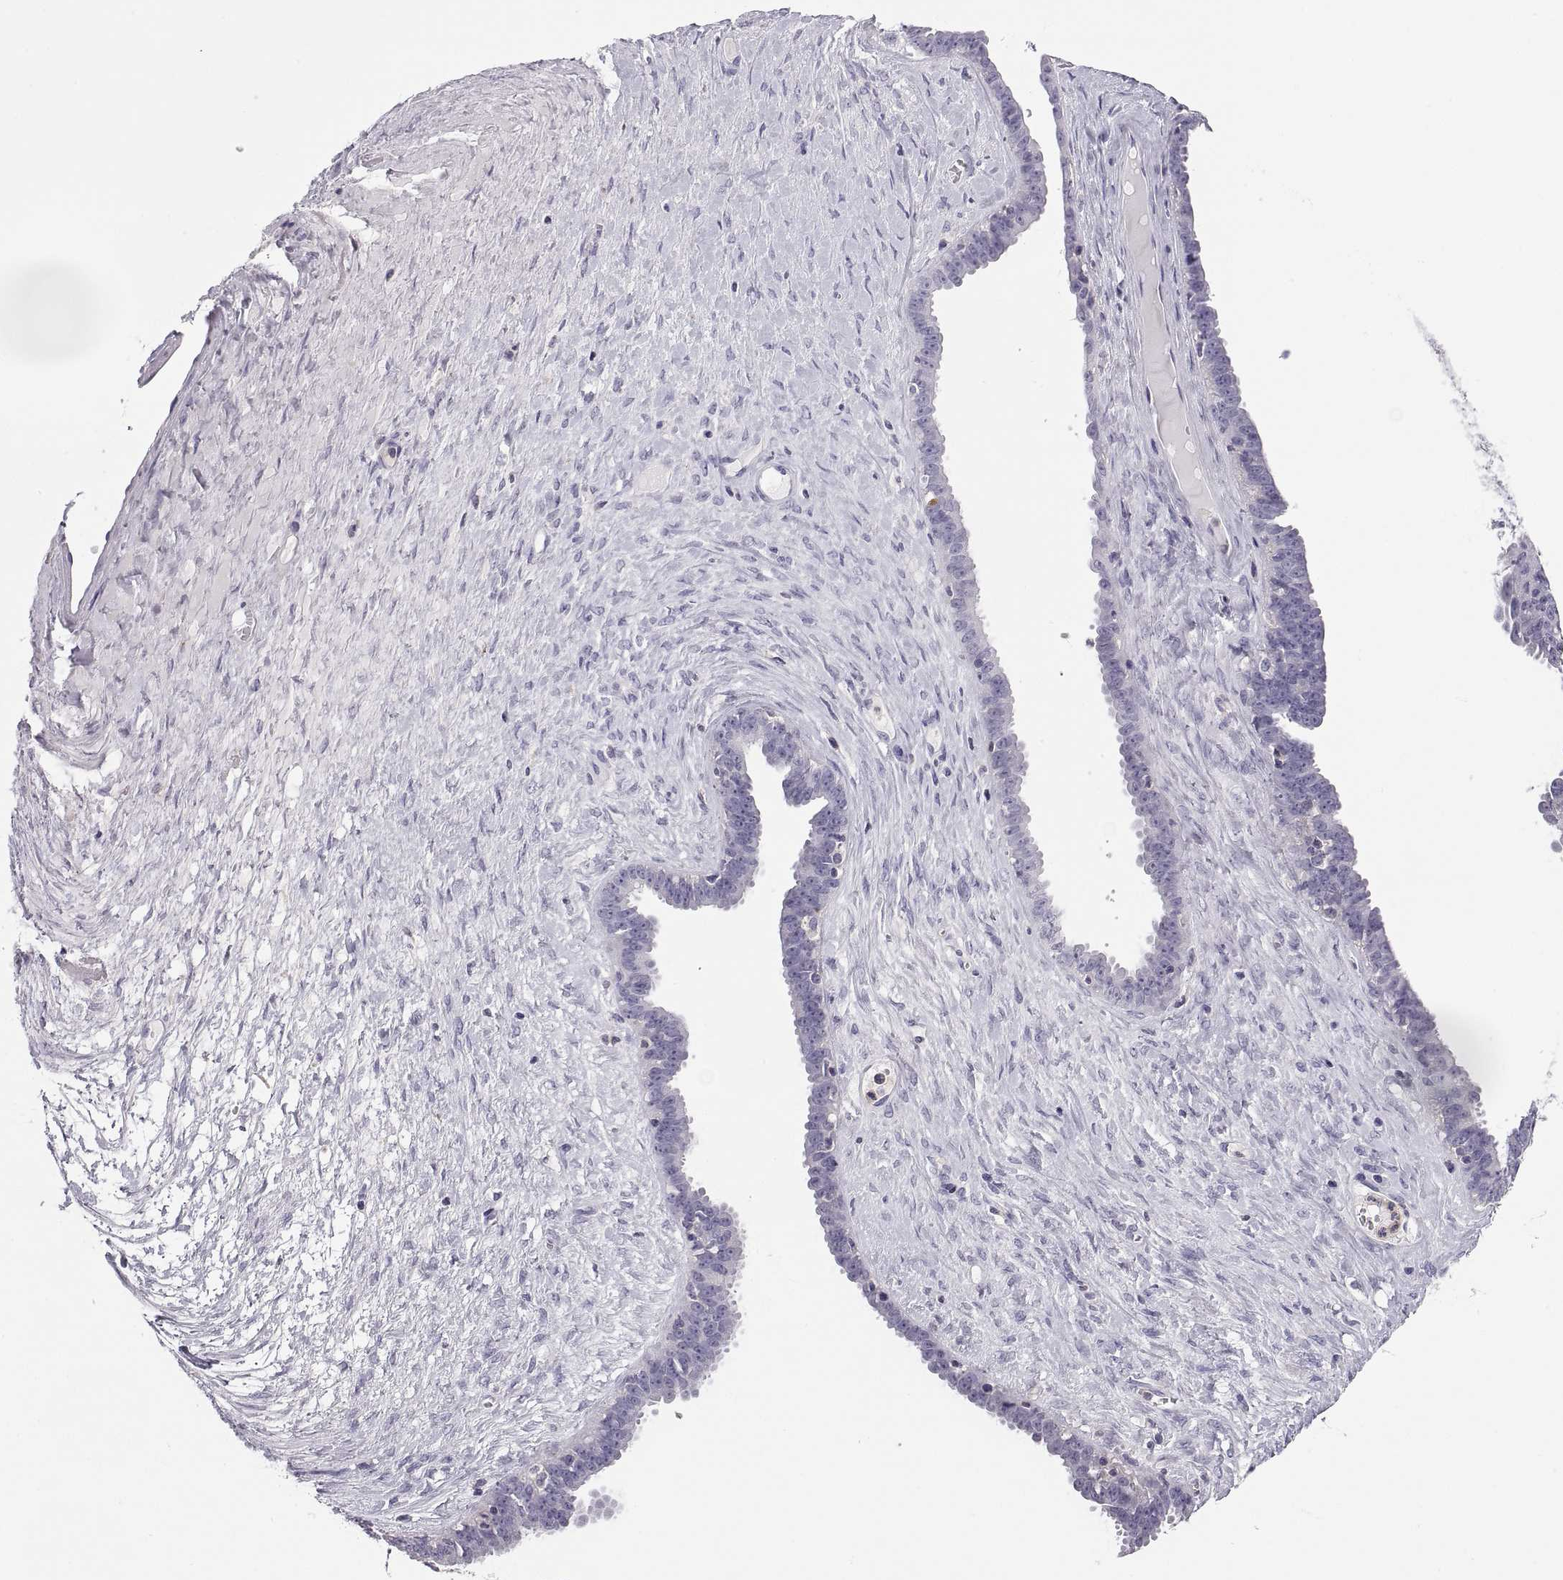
{"staining": {"intensity": "negative", "quantity": "none", "location": "none"}, "tissue": "ovarian cancer", "cell_type": "Tumor cells", "image_type": "cancer", "snomed": [{"axis": "morphology", "description": "Cystadenocarcinoma, serous, NOS"}, {"axis": "topography", "description": "Ovary"}], "caption": "IHC photomicrograph of neoplastic tissue: human ovarian serous cystadenocarcinoma stained with DAB shows no significant protein staining in tumor cells. (DAB immunohistochemistry, high magnification).", "gene": "RGS19", "patient": {"sex": "female", "age": 71}}